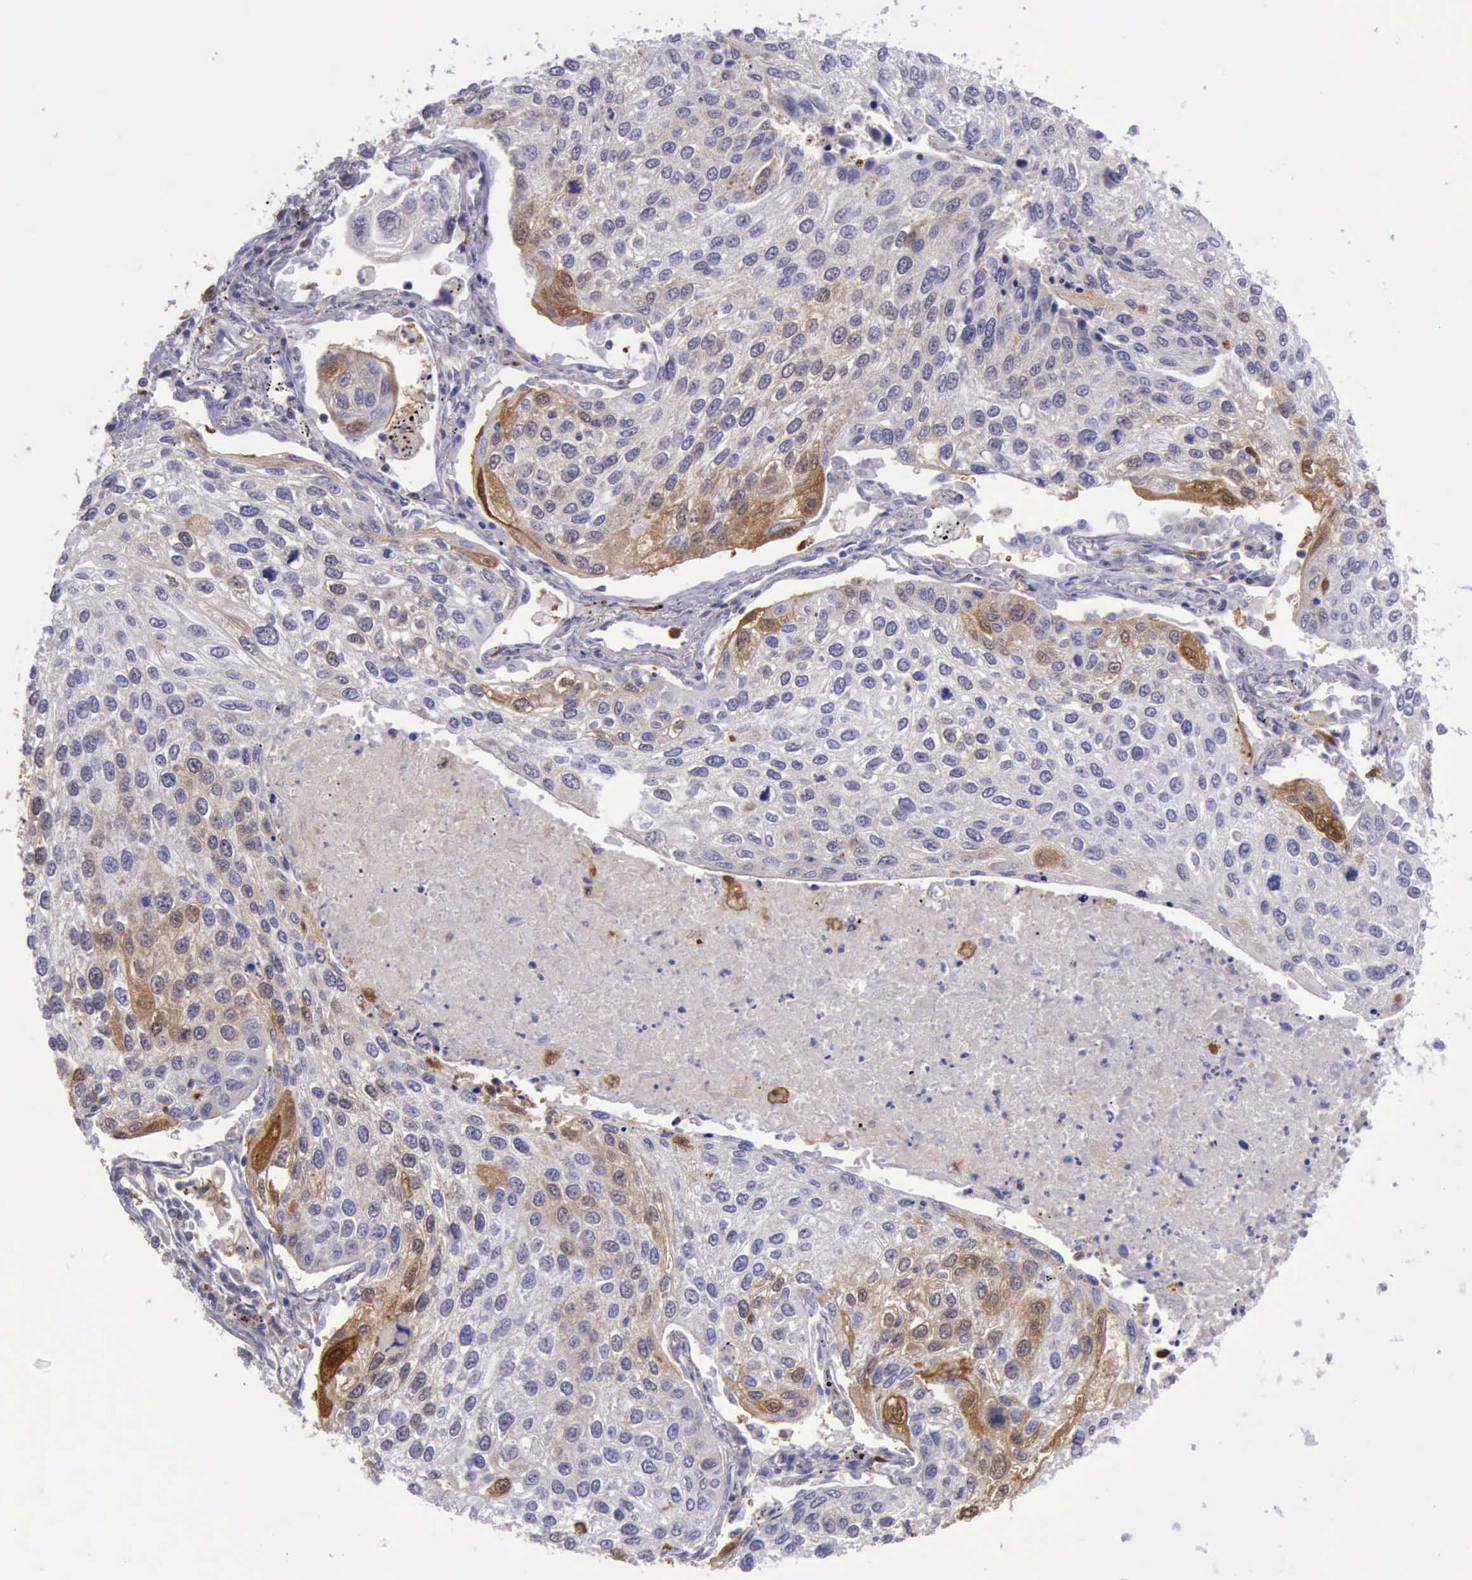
{"staining": {"intensity": "weak", "quantity": "<25%", "location": "cytoplasmic/membranous,nuclear"}, "tissue": "lung cancer", "cell_type": "Tumor cells", "image_type": "cancer", "snomed": [{"axis": "morphology", "description": "Squamous cell carcinoma, NOS"}, {"axis": "topography", "description": "Lung"}], "caption": "Tumor cells show no significant positivity in lung cancer.", "gene": "TYMP", "patient": {"sex": "male", "age": 75}}